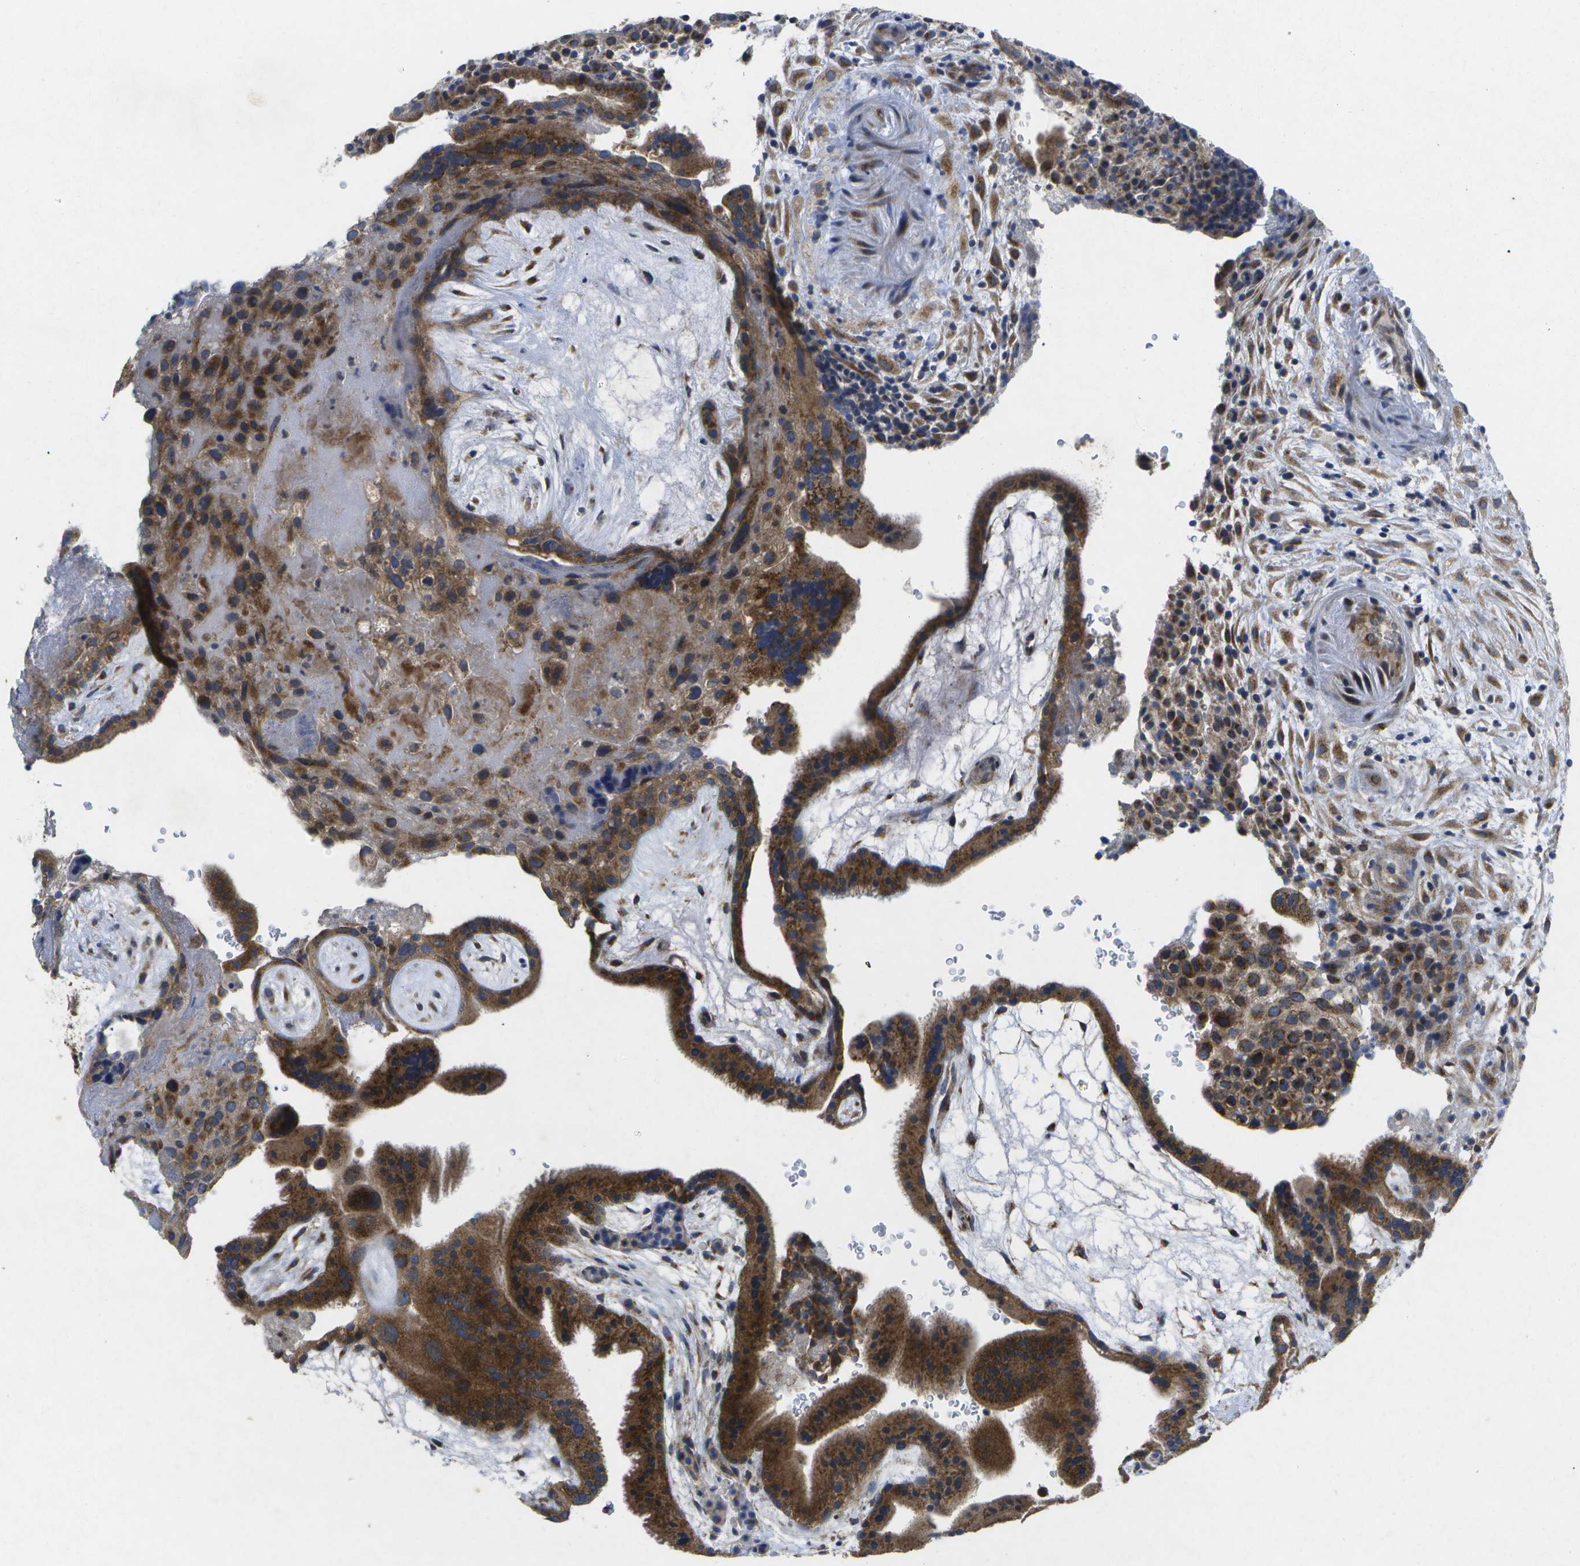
{"staining": {"intensity": "moderate", "quantity": ">75%", "location": "cytoplasmic/membranous"}, "tissue": "placenta", "cell_type": "Decidual cells", "image_type": "normal", "snomed": [{"axis": "morphology", "description": "Normal tissue, NOS"}, {"axis": "topography", "description": "Placenta"}], "caption": "High-power microscopy captured an immunohistochemistry histopathology image of benign placenta, revealing moderate cytoplasmic/membranous staining in approximately >75% of decidual cells.", "gene": "KDELR1", "patient": {"sex": "female", "age": 19}}